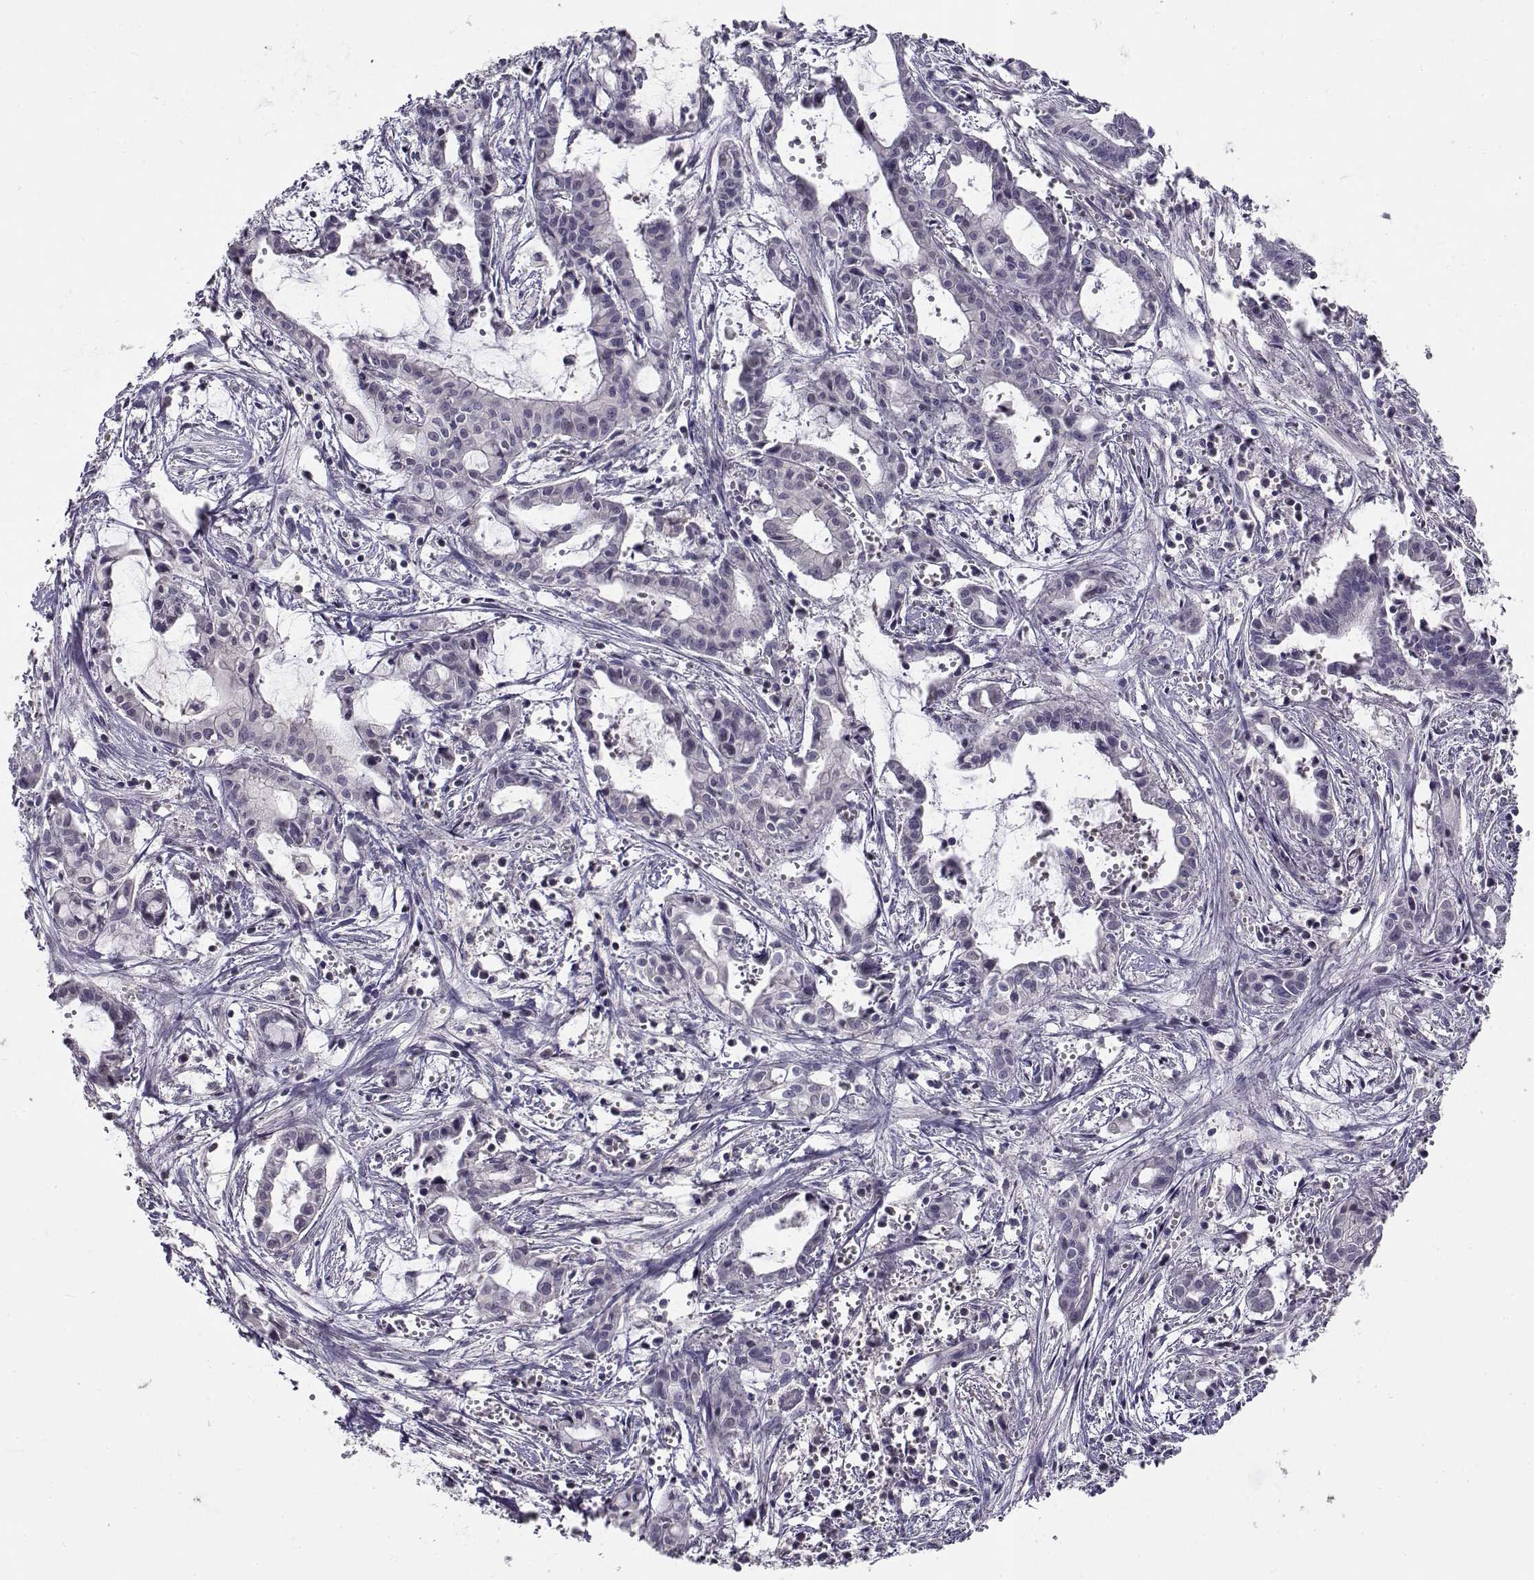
{"staining": {"intensity": "negative", "quantity": "none", "location": "none"}, "tissue": "pancreatic cancer", "cell_type": "Tumor cells", "image_type": "cancer", "snomed": [{"axis": "morphology", "description": "Adenocarcinoma, NOS"}, {"axis": "topography", "description": "Pancreas"}], "caption": "Immunohistochemistry (IHC) micrograph of pancreatic cancer stained for a protein (brown), which reveals no expression in tumor cells.", "gene": "RHOXF2", "patient": {"sex": "male", "age": 48}}